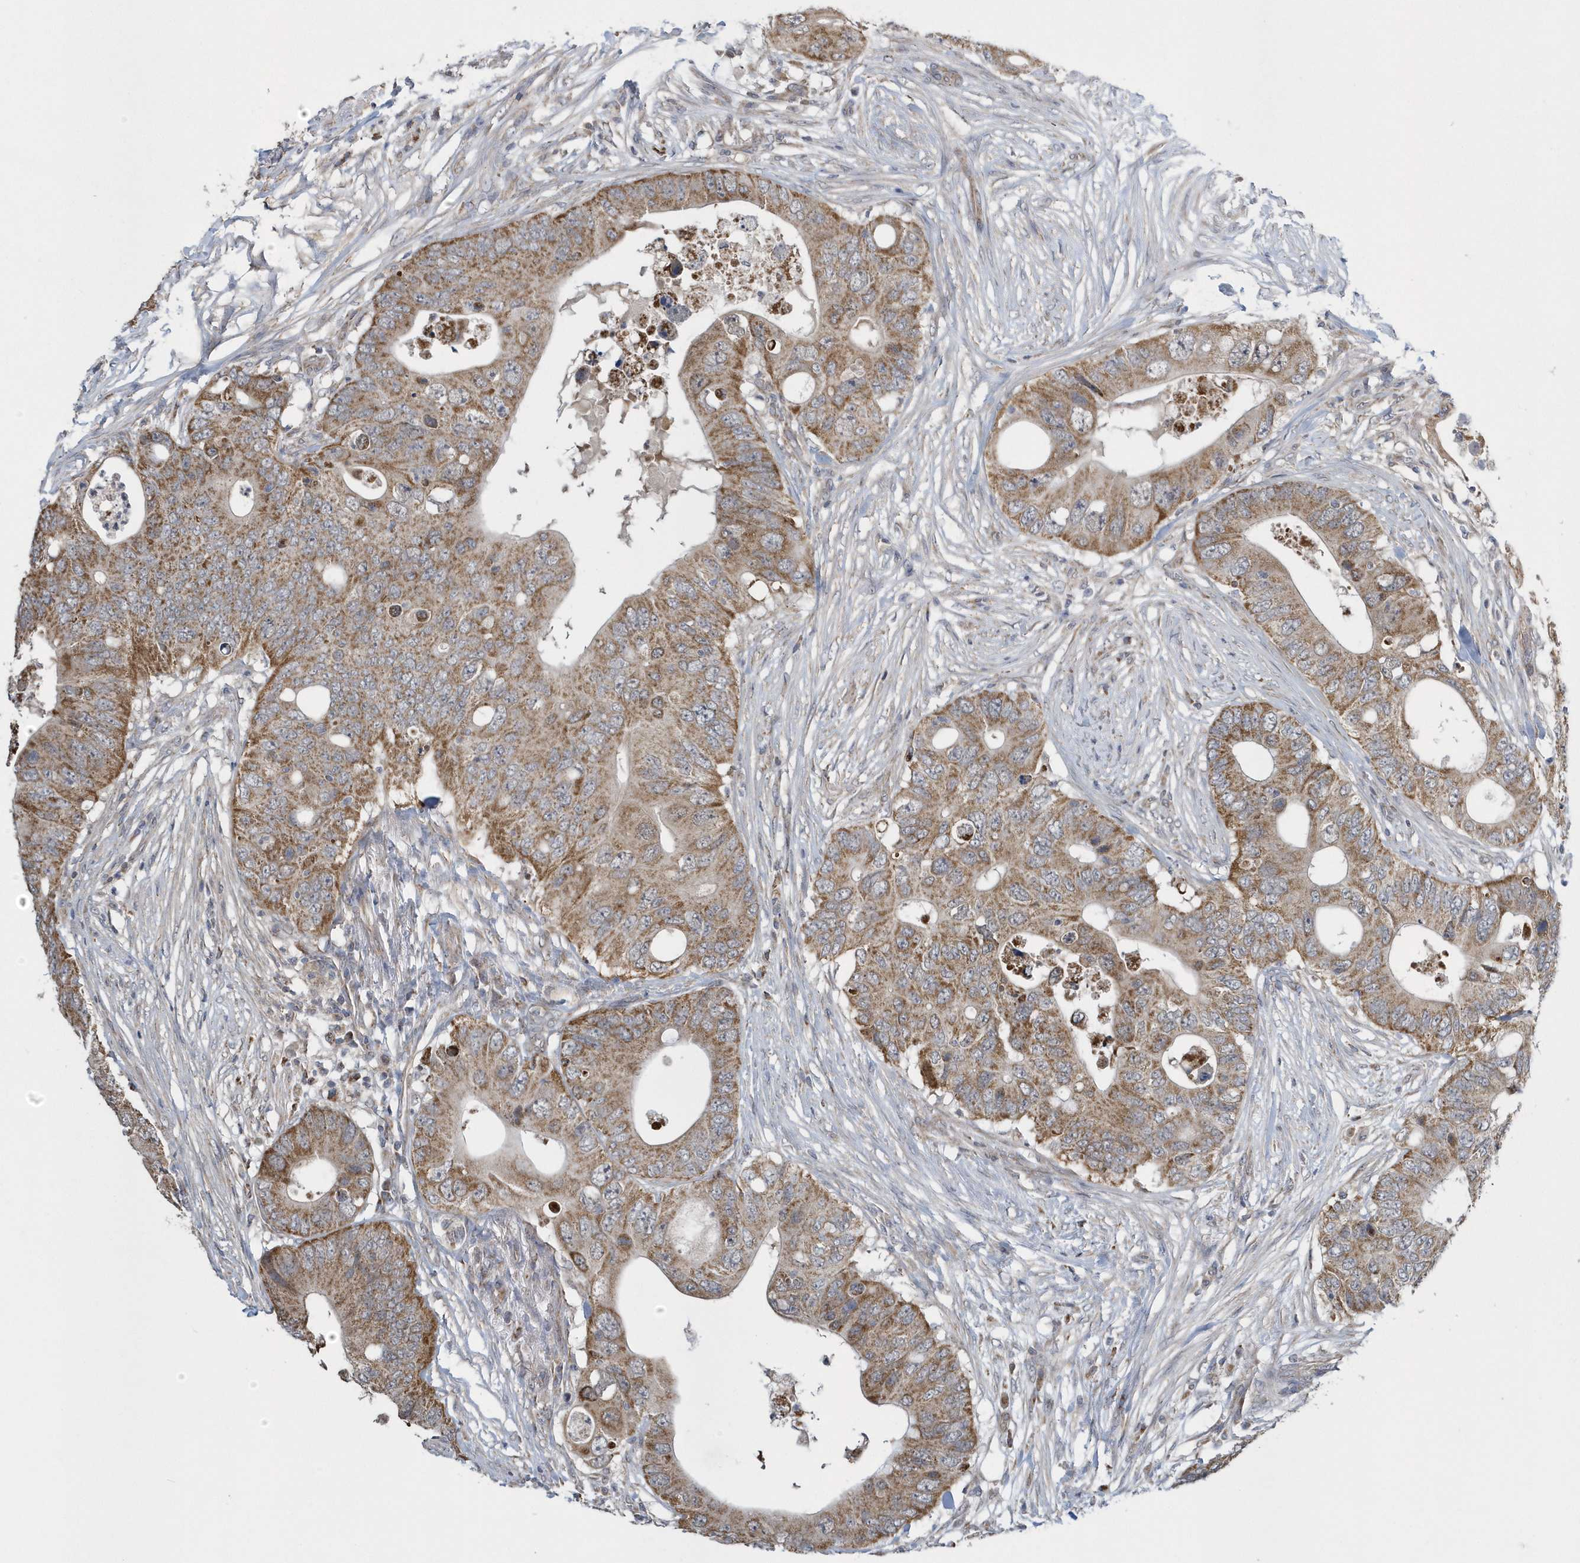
{"staining": {"intensity": "moderate", "quantity": ">75%", "location": "cytoplasmic/membranous"}, "tissue": "colorectal cancer", "cell_type": "Tumor cells", "image_type": "cancer", "snomed": [{"axis": "morphology", "description": "Adenocarcinoma, NOS"}, {"axis": "topography", "description": "Colon"}], "caption": "Moderate cytoplasmic/membranous protein positivity is seen in approximately >75% of tumor cells in adenocarcinoma (colorectal).", "gene": "SLX9", "patient": {"sex": "male", "age": 71}}